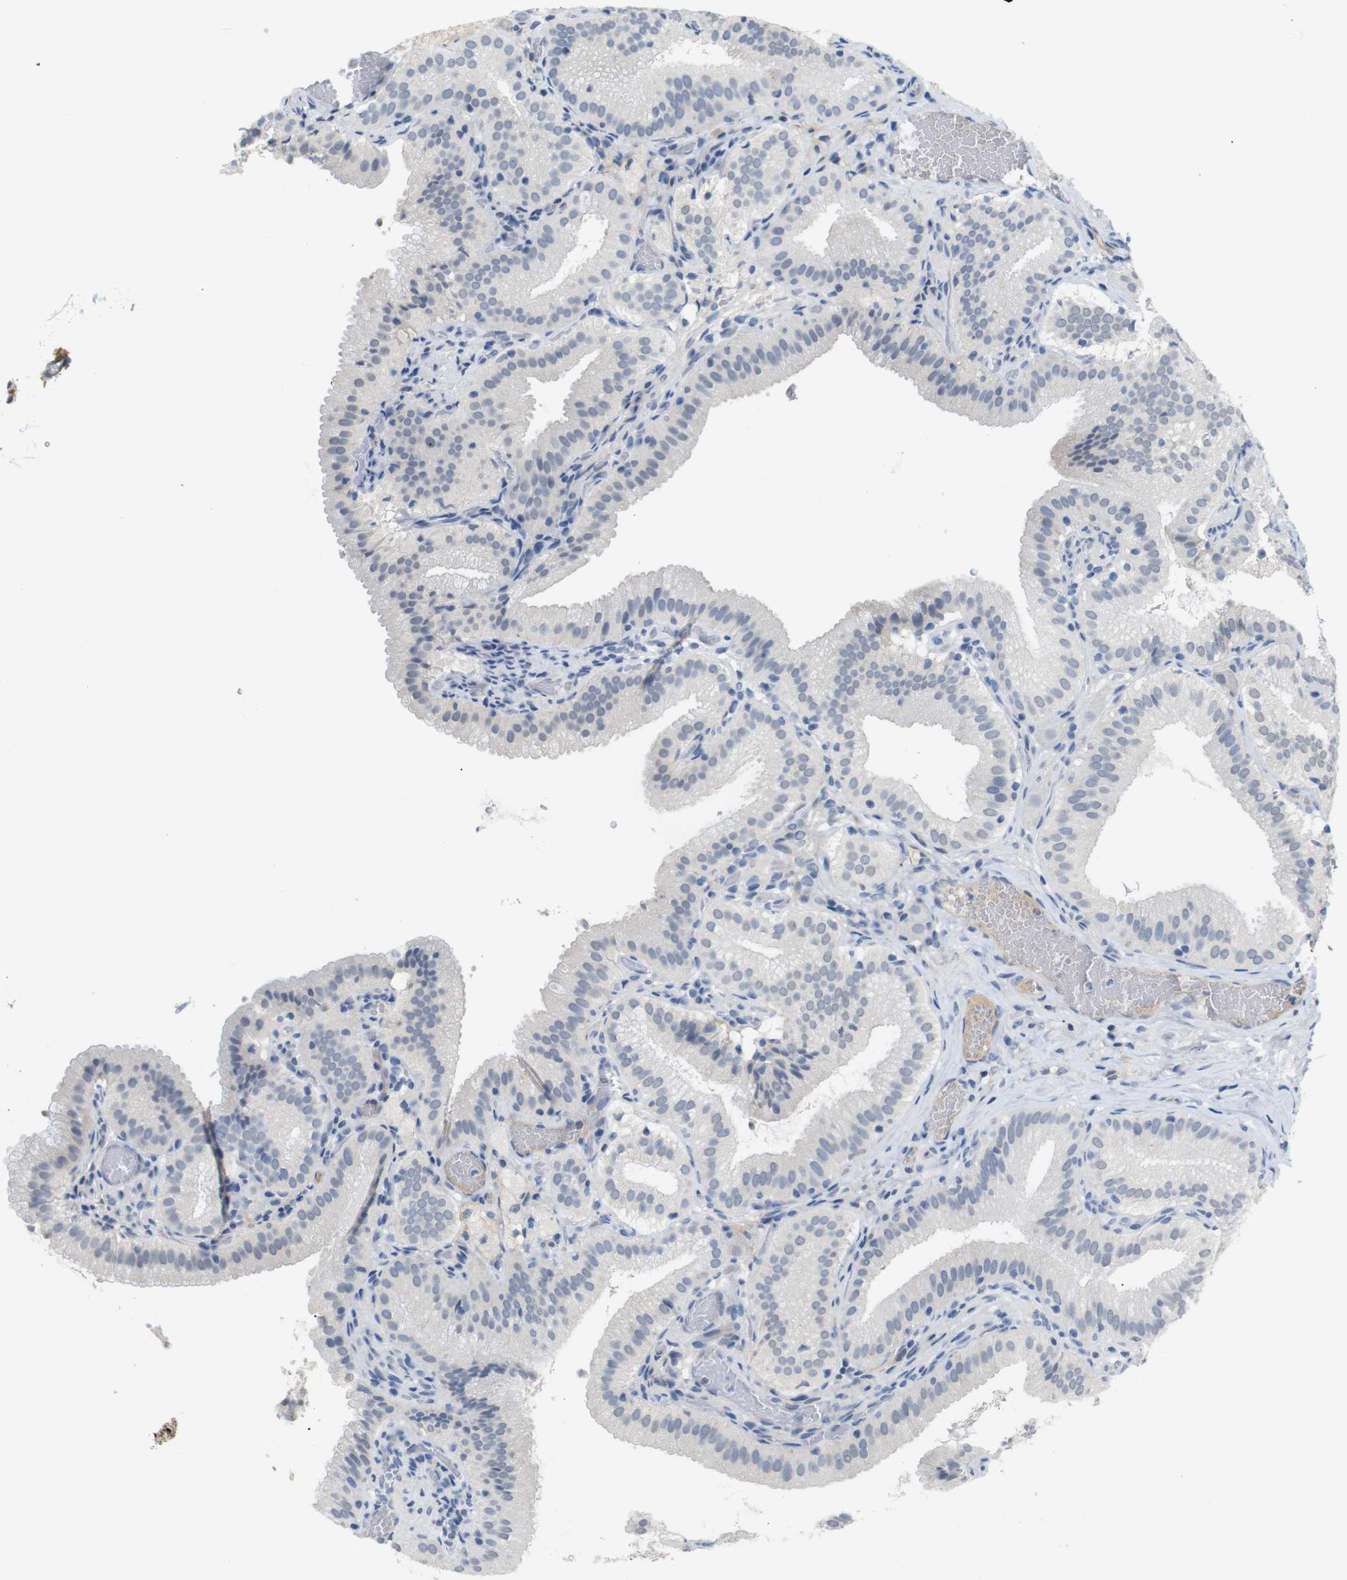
{"staining": {"intensity": "negative", "quantity": "none", "location": "none"}, "tissue": "gallbladder", "cell_type": "Glandular cells", "image_type": "normal", "snomed": [{"axis": "morphology", "description": "Normal tissue, NOS"}, {"axis": "topography", "description": "Gallbladder"}], "caption": "IHC micrograph of benign gallbladder stained for a protein (brown), which demonstrates no positivity in glandular cells. The staining is performed using DAB (3,3'-diaminobenzidine) brown chromogen with nuclei counter-stained in using hematoxylin.", "gene": "CHRM5", "patient": {"sex": "male", "age": 54}}